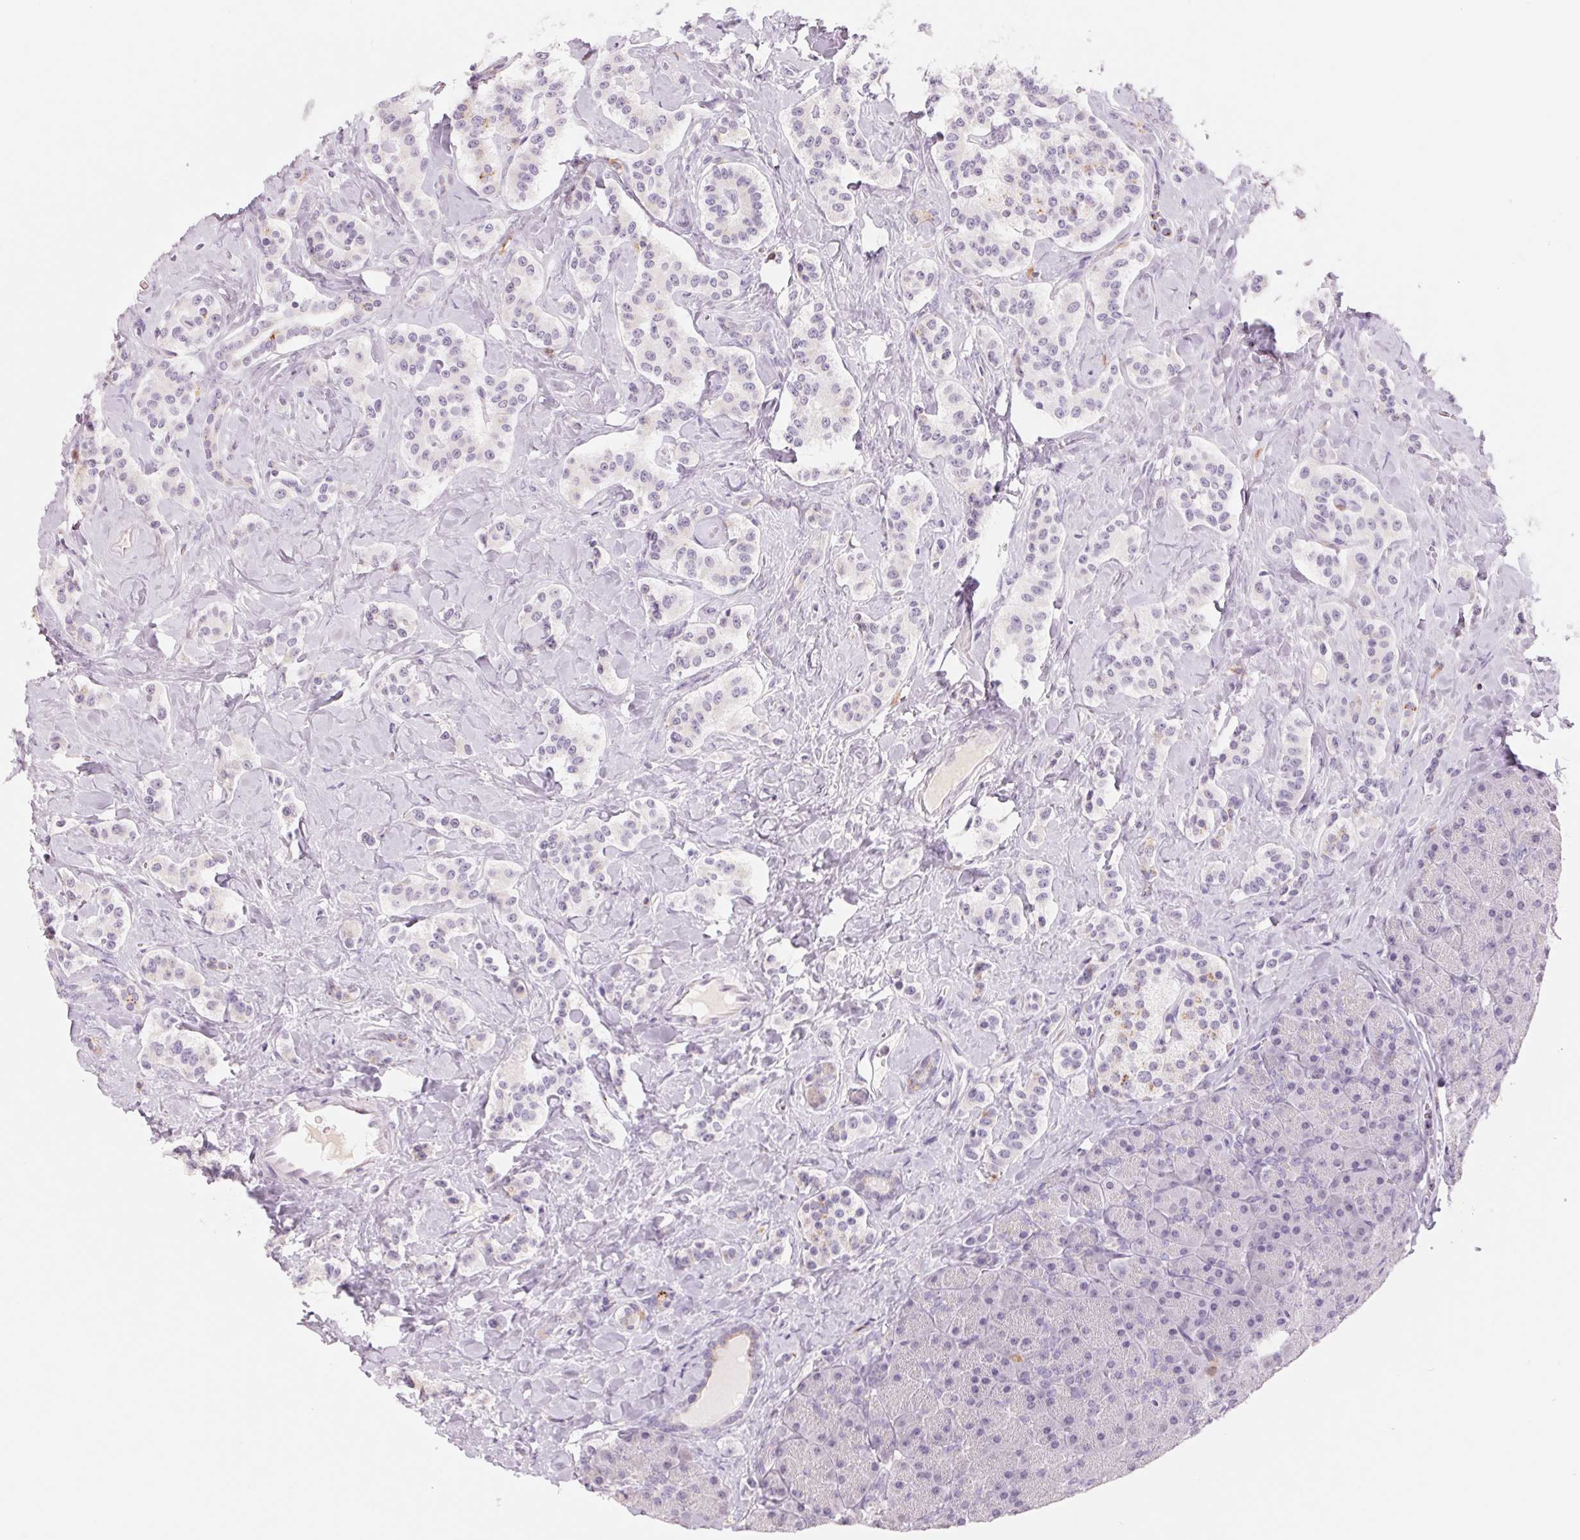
{"staining": {"intensity": "negative", "quantity": "none", "location": "none"}, "tissue": "carcinoid", "cell_type": "Tumor cells", "image_type": "cancer", "snomed": [{"axis": "morphology", "description": "Normal tissue, NOS"}, {"axis": "morphology", "description": "Carcinoid, malignant, NOS"}, {"axis": "topography", "description": "Pancreas"}], "caption": "Malignant carcinoid stained for a protein using immunohistochemistry displays no staining tumor cells.", "gene": "GALNT7", "patient": {"sex": "male", "age": 36}}